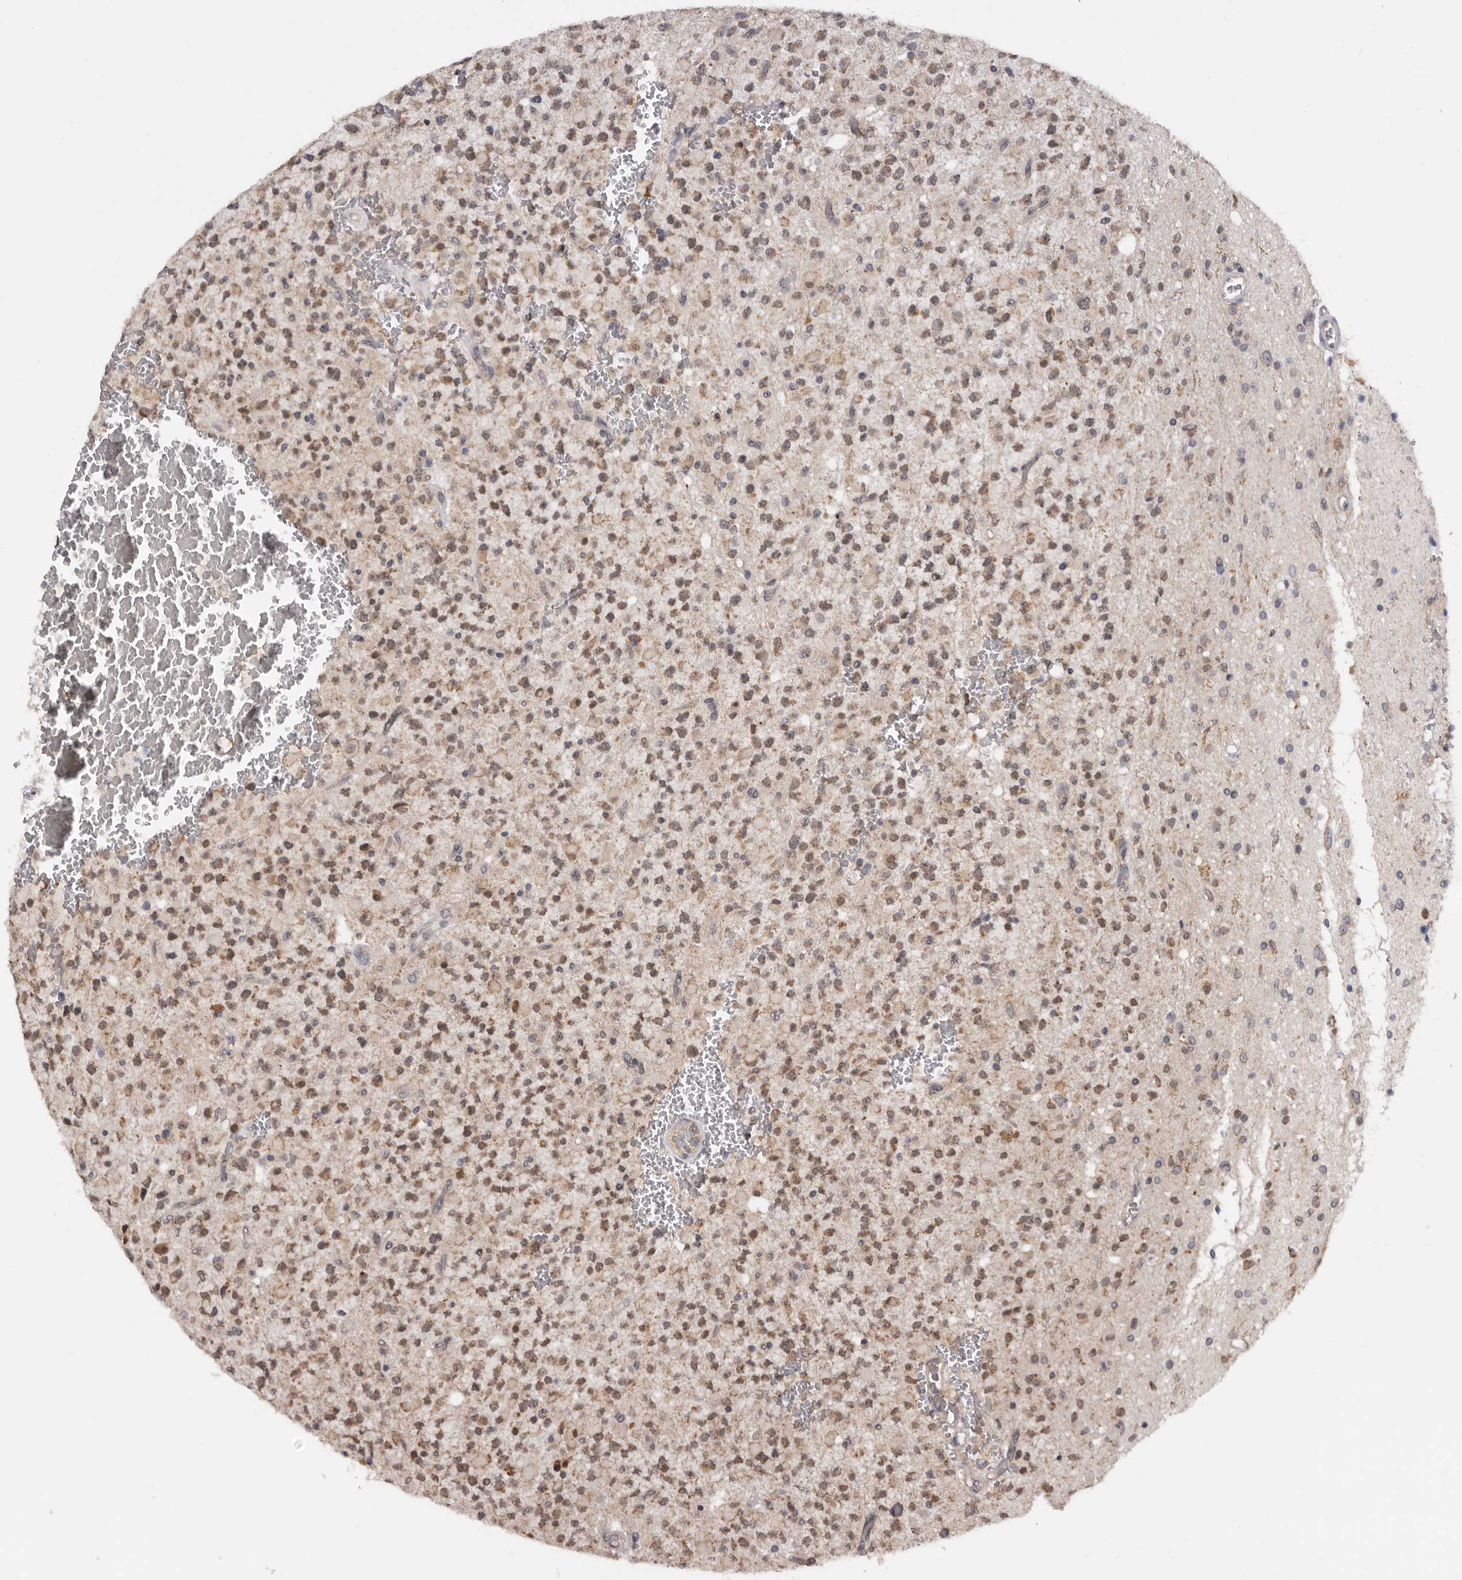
{"staining": {"intensity": "moderate", "quantity": ">75%", "location": "cytoplasmic/membranous,nuclear"}, "tissue": "glioma", "cell_type": "Tumor cells", "image_type": "cancer", "snomed": [{"axis": "morphology", "description": "Glioma, malignant, High grade"}, {"axis": "topography", "description": "Brain"}], "caption": "Immunohistochemical staining of human glioma demonstrates moderate cytoplasmic/membranous and nuclear protein positivity in approximately >75% of tumor cells.", "gene": "MOGAT2", "patient": {"sex": "male", "age": 34}}